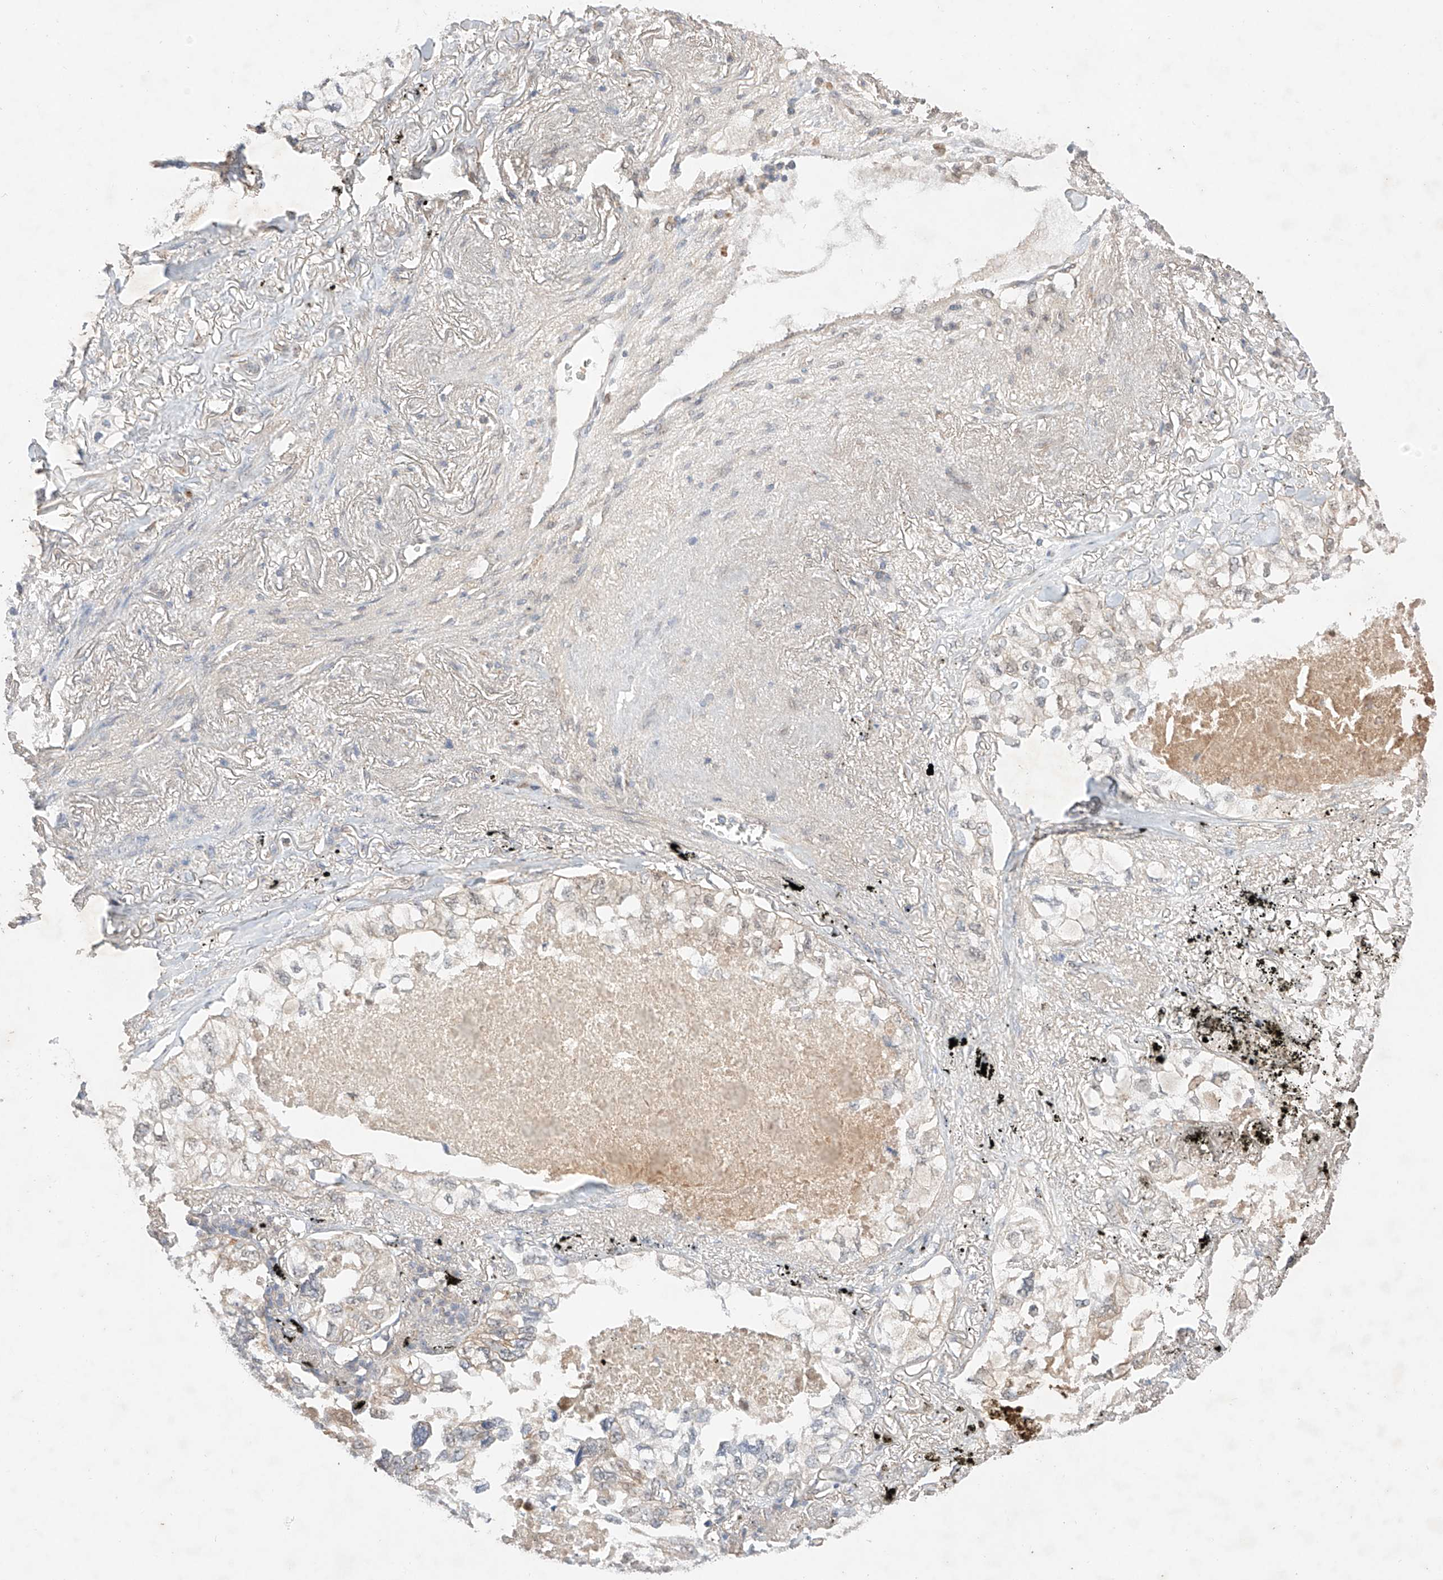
{"staining": {"intensity": "negative", "quantity": "none", "location": "none"}, "tissue": "lung cancer", "cell_type": "Tumor cells", "image_type": "cancer", "snomed": [{"axis": "morphology", "description": "Adenocarcinoma, NOS"}, {"axis": "topography", "description": "Lung"}], "caption": "There is no significant expression in tumor cells of lung cancer (adenocarcinoma).", "gene": "ZNF124", "patient": {"sex": "male", "age": 65}}